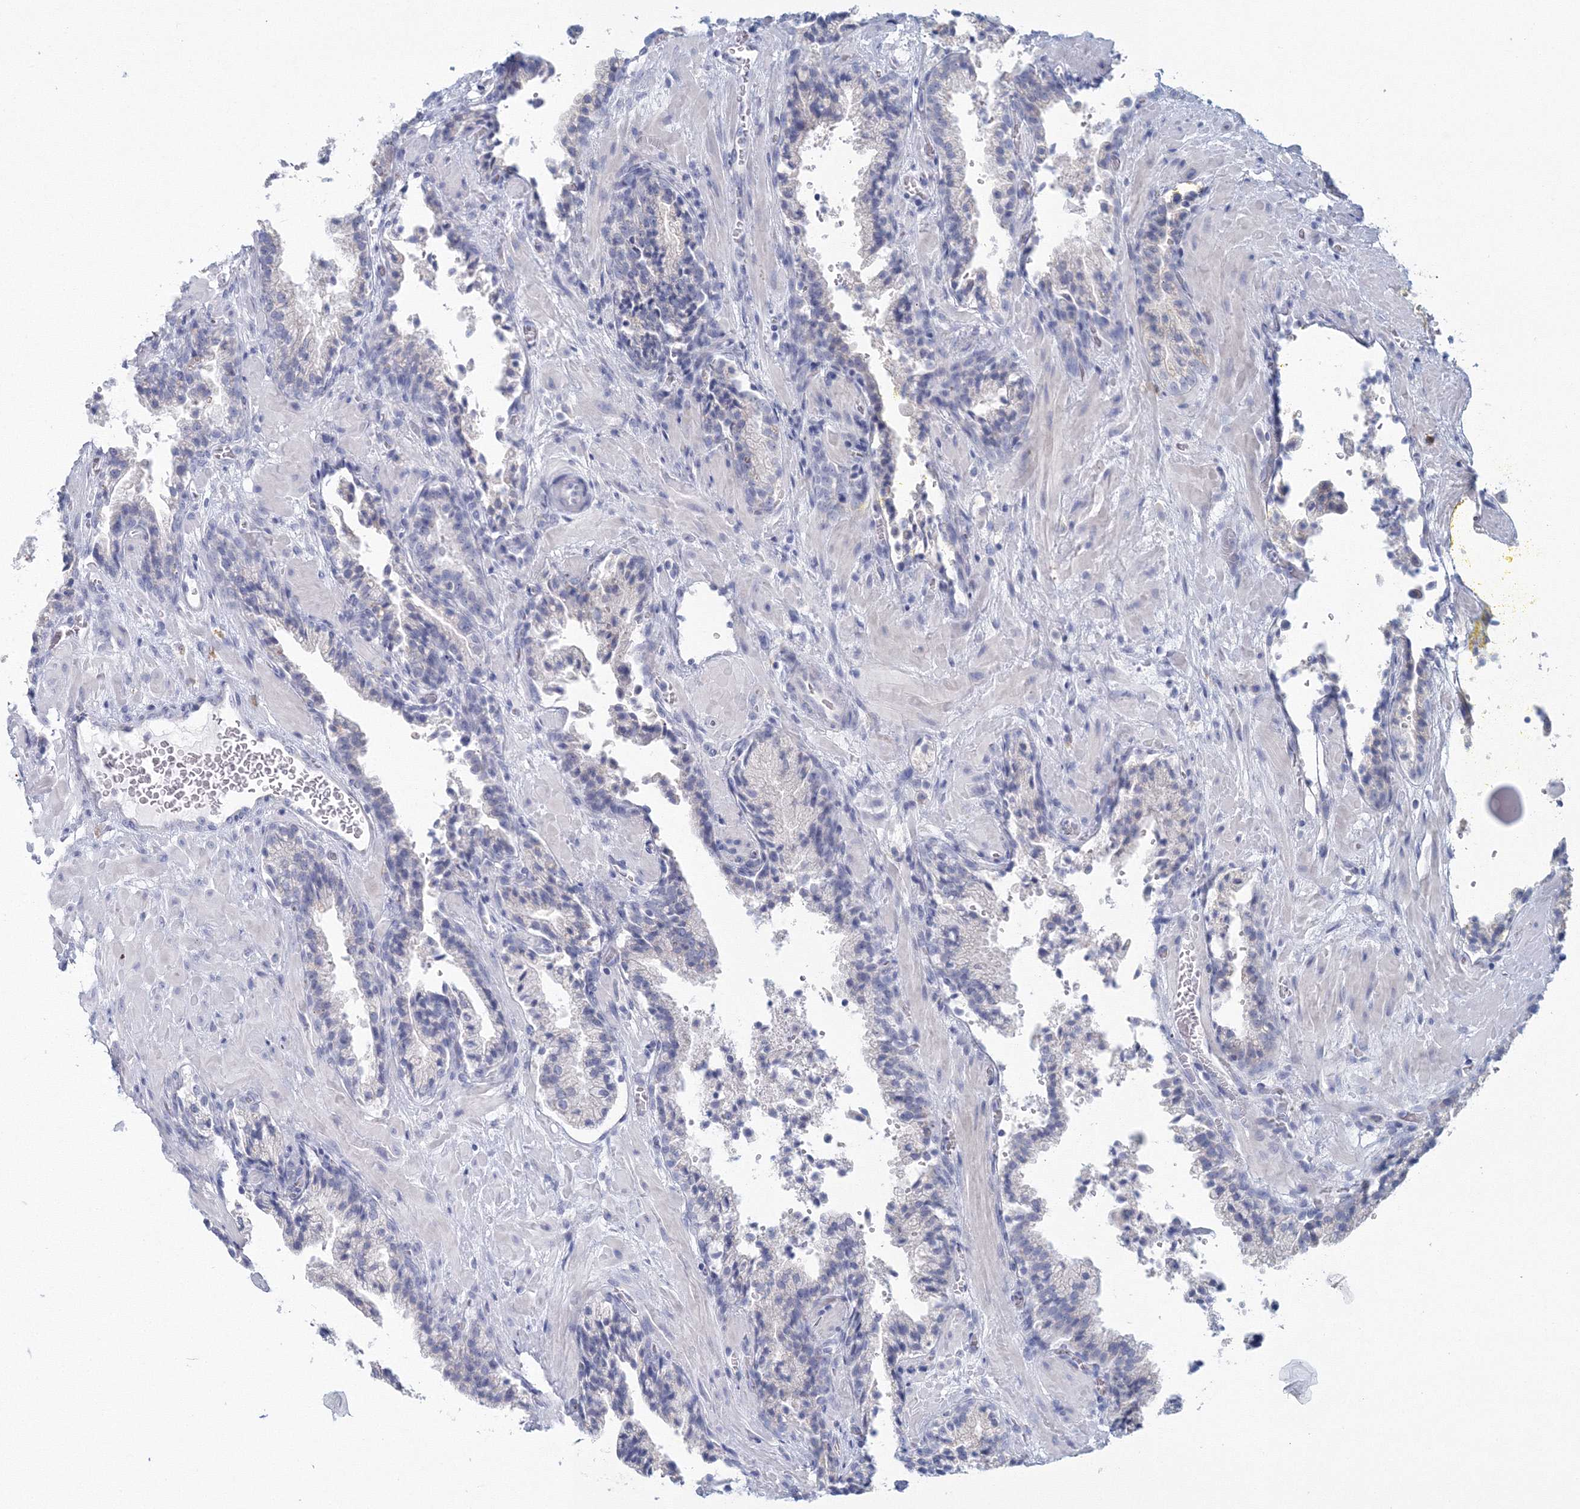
{"staining": {"intensity": "negative", "quantity": "none", "location": "none"}, "tissue": "prostate cancer", "cell_type": "Tumor cells", "image_type": "cancer", "snomed": [{"axis": "morphology", "description": "Adenocarcinoma, High grade"}, {"axis": "topography", "description": "Prostate"}], "caption": "This is an IHC histopathology image of human prostate cancer (adenocarcinoma (high-grade)). There is no expression in tumor cells.", "gene": "VSIG1", "patient": {"sex": "male", "age": 58}}